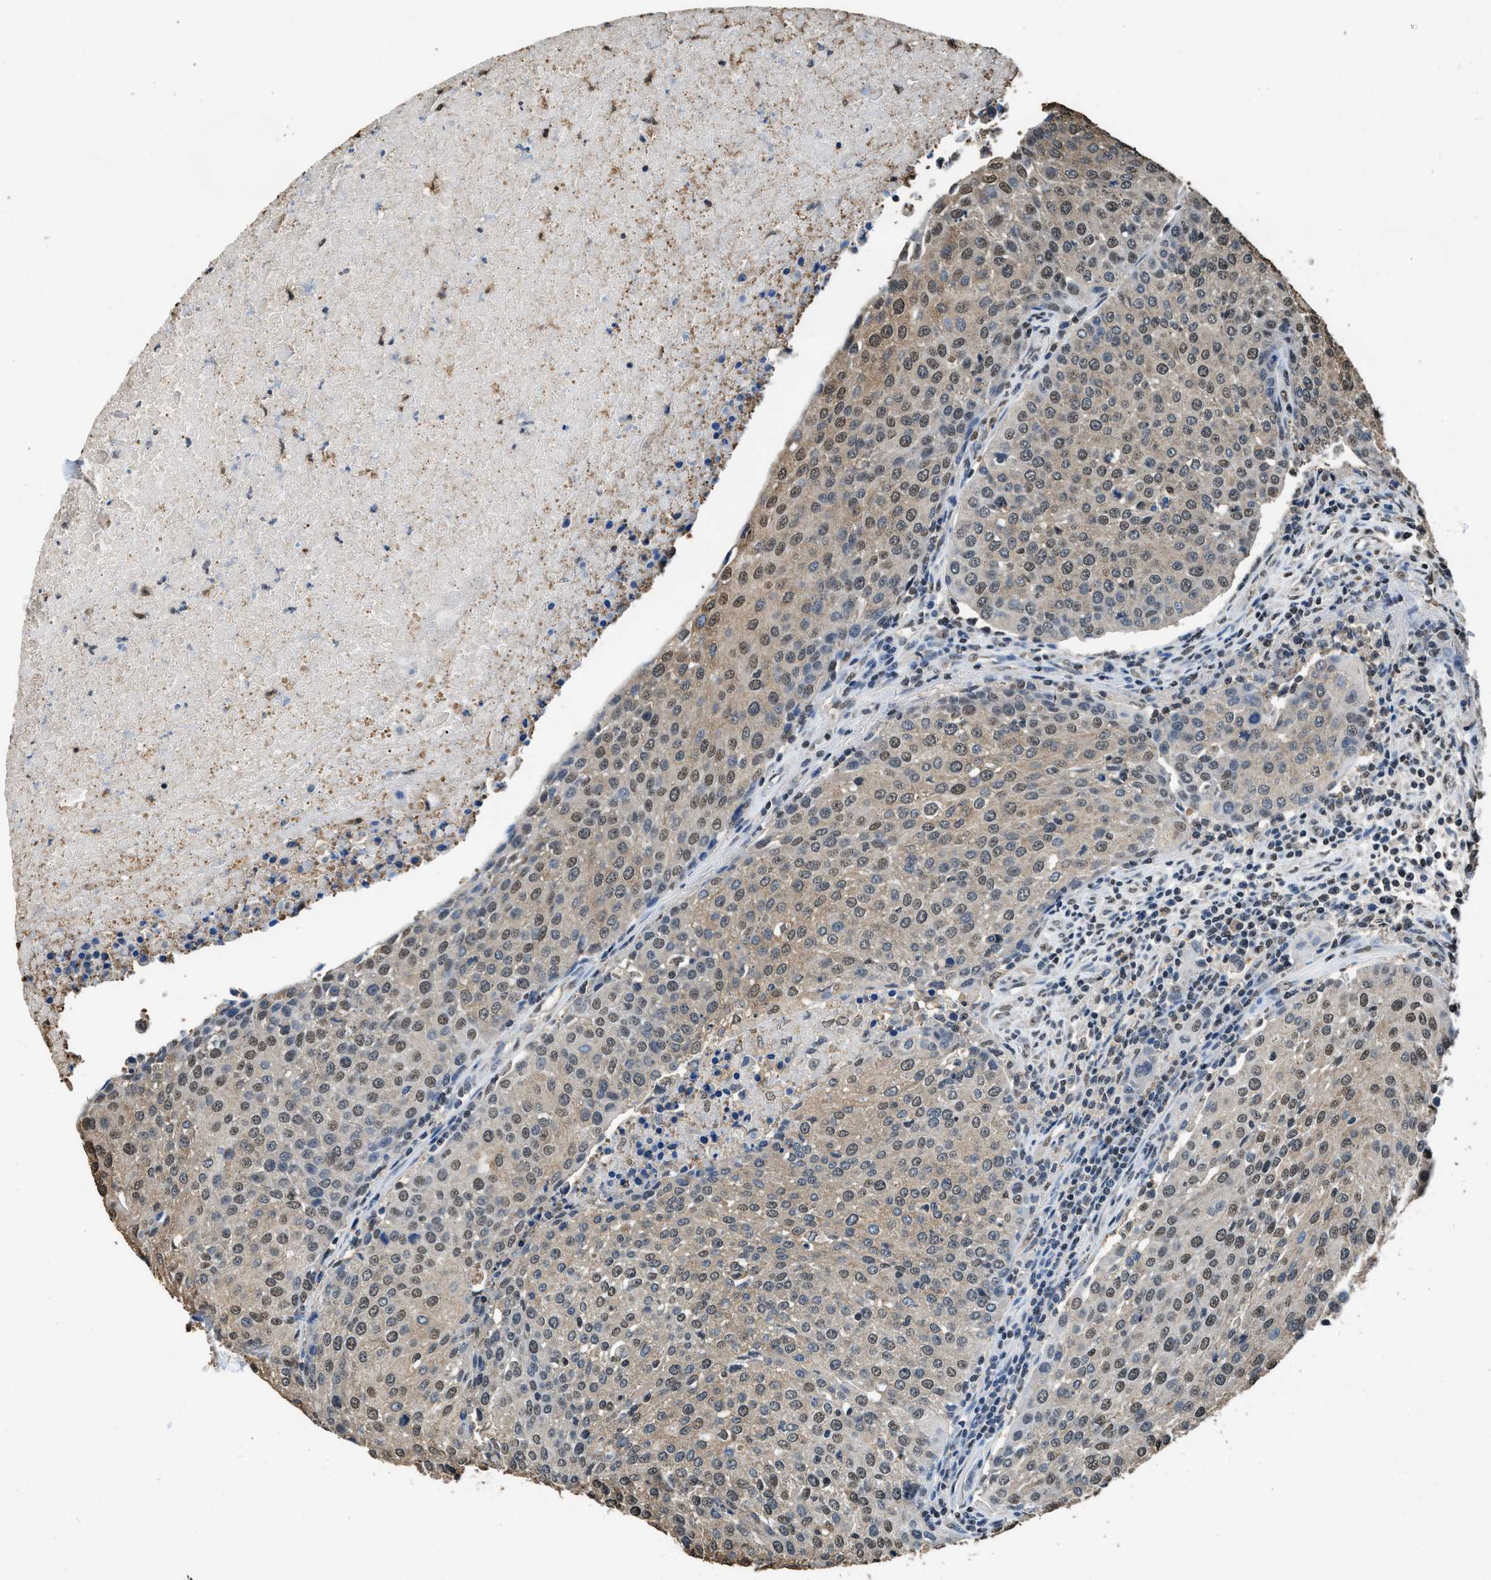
{"staining": {"intensity": "moderate", "quantity": ">75%", "location": "cytoplasmic/membranous,nuclear"}, "tissue": "urothelial cancer", "cell_type": "Tumor cells", "image_type": "cancer", "snomed": [{"axis": "morphology", "description": "Urothelial carcinoma, High grade"}, {"axis": "topography", "description": "Urinary bladder"}], "caption": "Immunohistochemistry micrograph of urothelial carcinoma (high-grade) stained for a protein (brown), which shows medium levels of moderate cytoplasmic/membranous and nuclear expression in about >75% of tumor cells.", "gene": "GAPDH", "patient": {"sex": "female", "age": 85}}